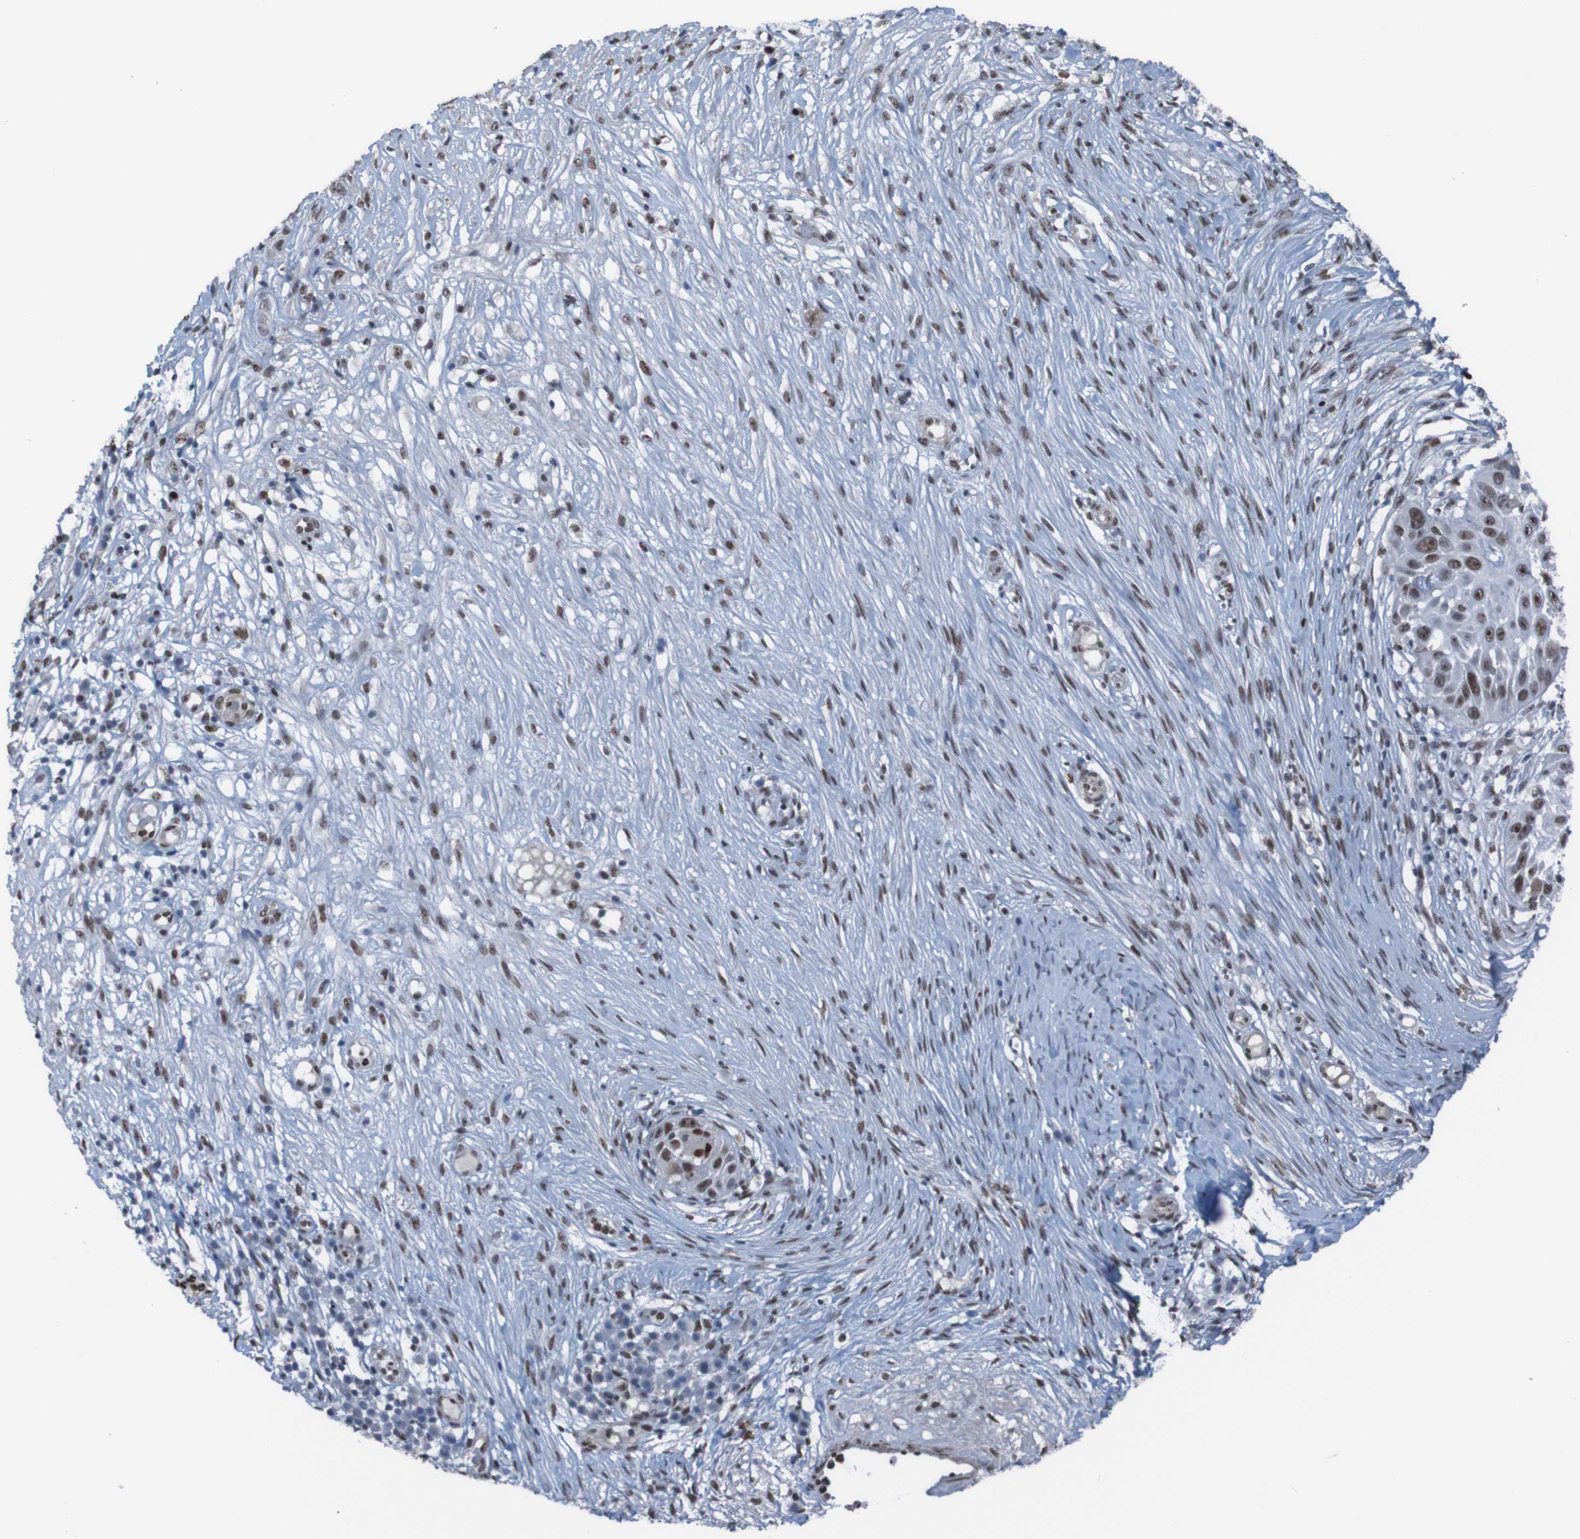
{"staining": {"intensity": "strong", "quantity": ">75%", "location": "nuclear"}, "tissue": "skin cancer", "cell_type": "Tumor cells", "image_type": "cancer", "snomed": [{"axis": "morphology", "description": "Squamous cell carcinoma, NOS"}, {"axis": "topography", "description": "Skin"}], "caption": "Skin squamous cell carcinoma was stained to show a protein in brown. There is high levels of strong nuclear staining in about >75% of tumor cells. (brown staining indicates protein expression, while blue staining denotes nuclei).", "gene": "PHF2", "patient": {"sex": "female", "age": 44}}